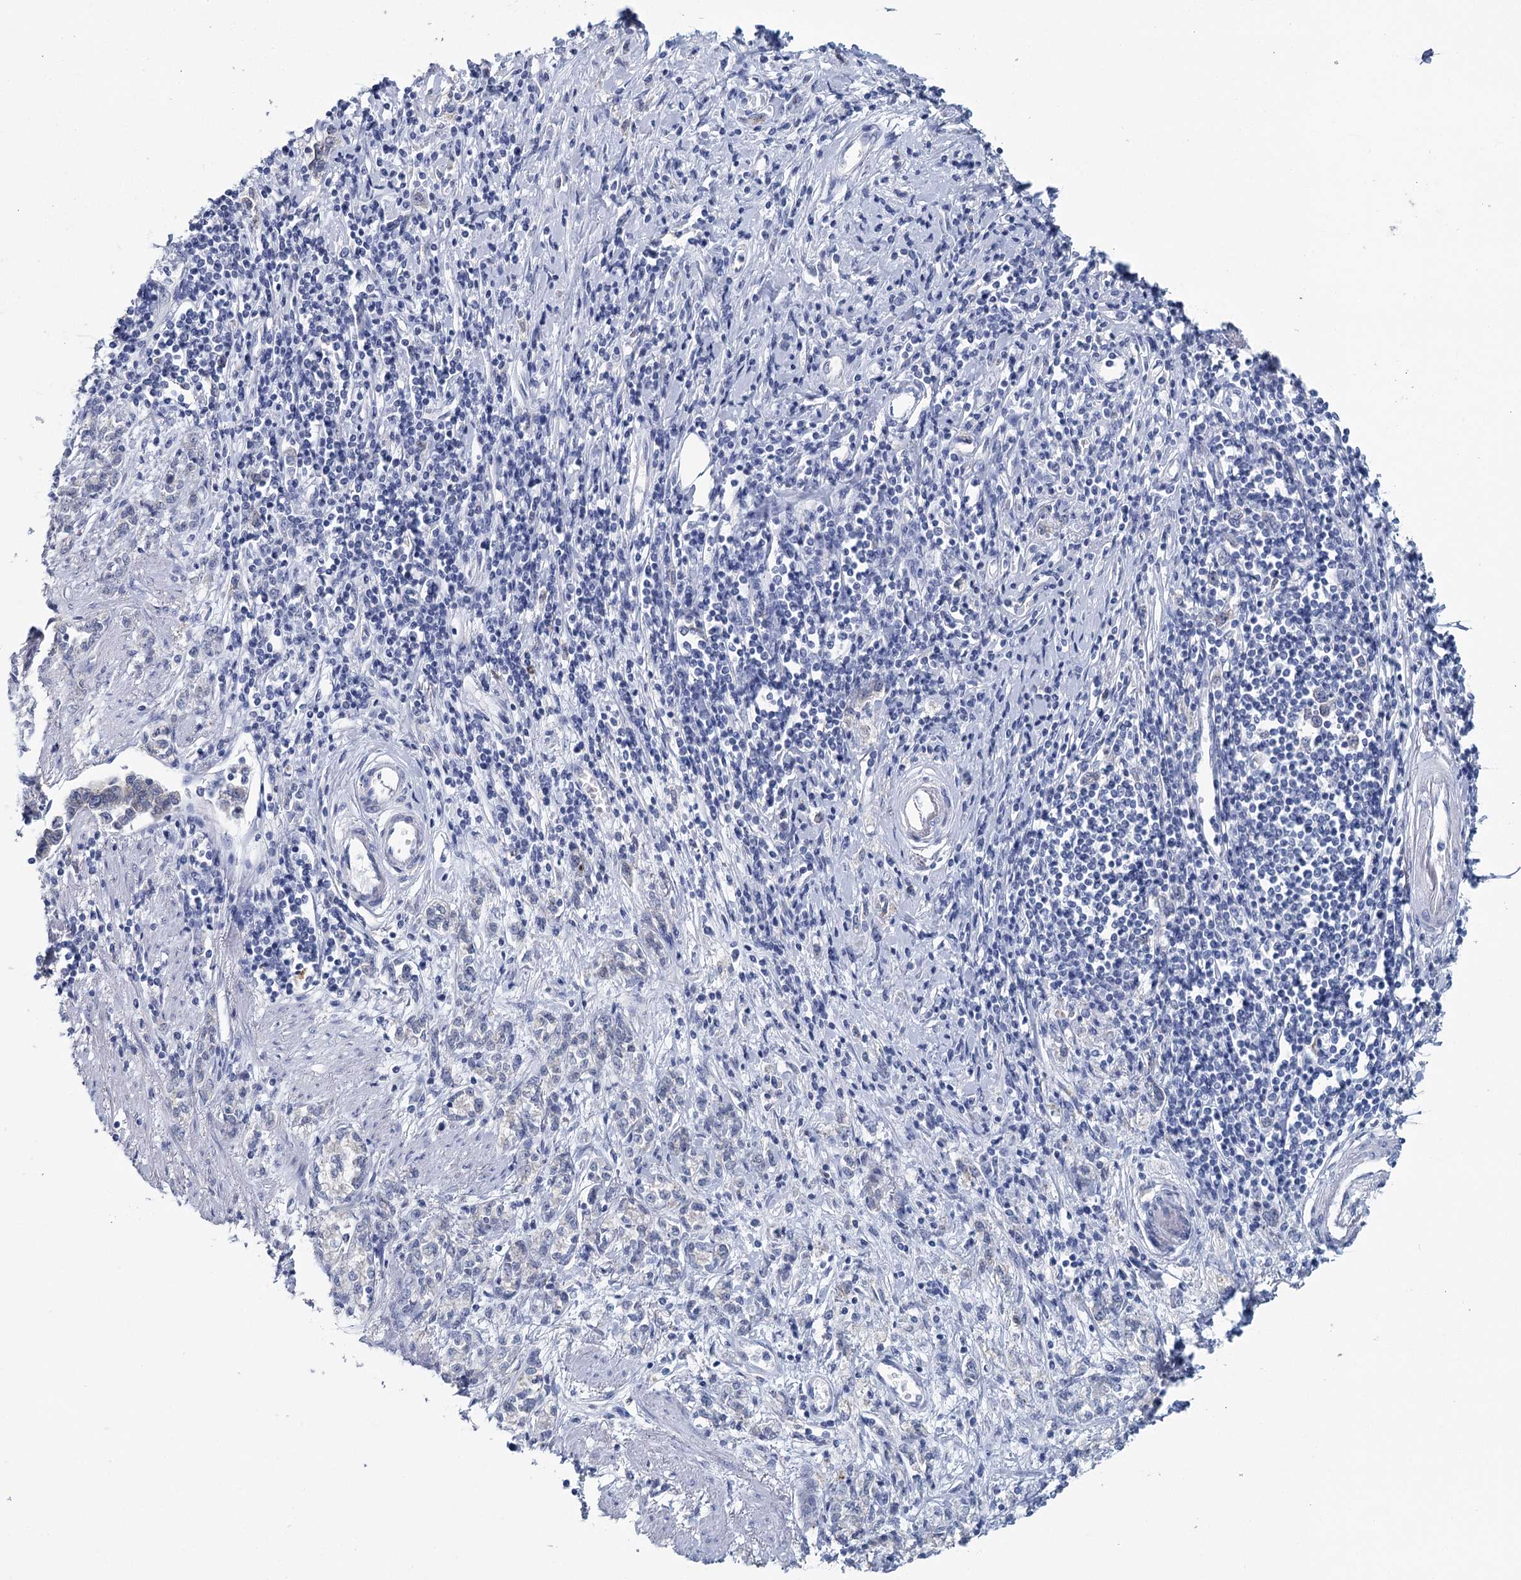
{"staining": {"intensity": "negative", "quantity": "none", "location": "none"}, "tissue": "stomach cancer", "cell_type": "Tumor cells", "image_type": "cancer", "snomed": [{"axis": "morphology", "description": "Adenocarcinoma, NOS"}, {"axis": "topography", "description": "Stomach"}], "caption": "The photomicrograph reveals no significant positivity in tumor cells of stomach cancer. Nuclei are stained in blue.", "gene": "METTL7B", "patient": {"sex": "female", "age": 76}}